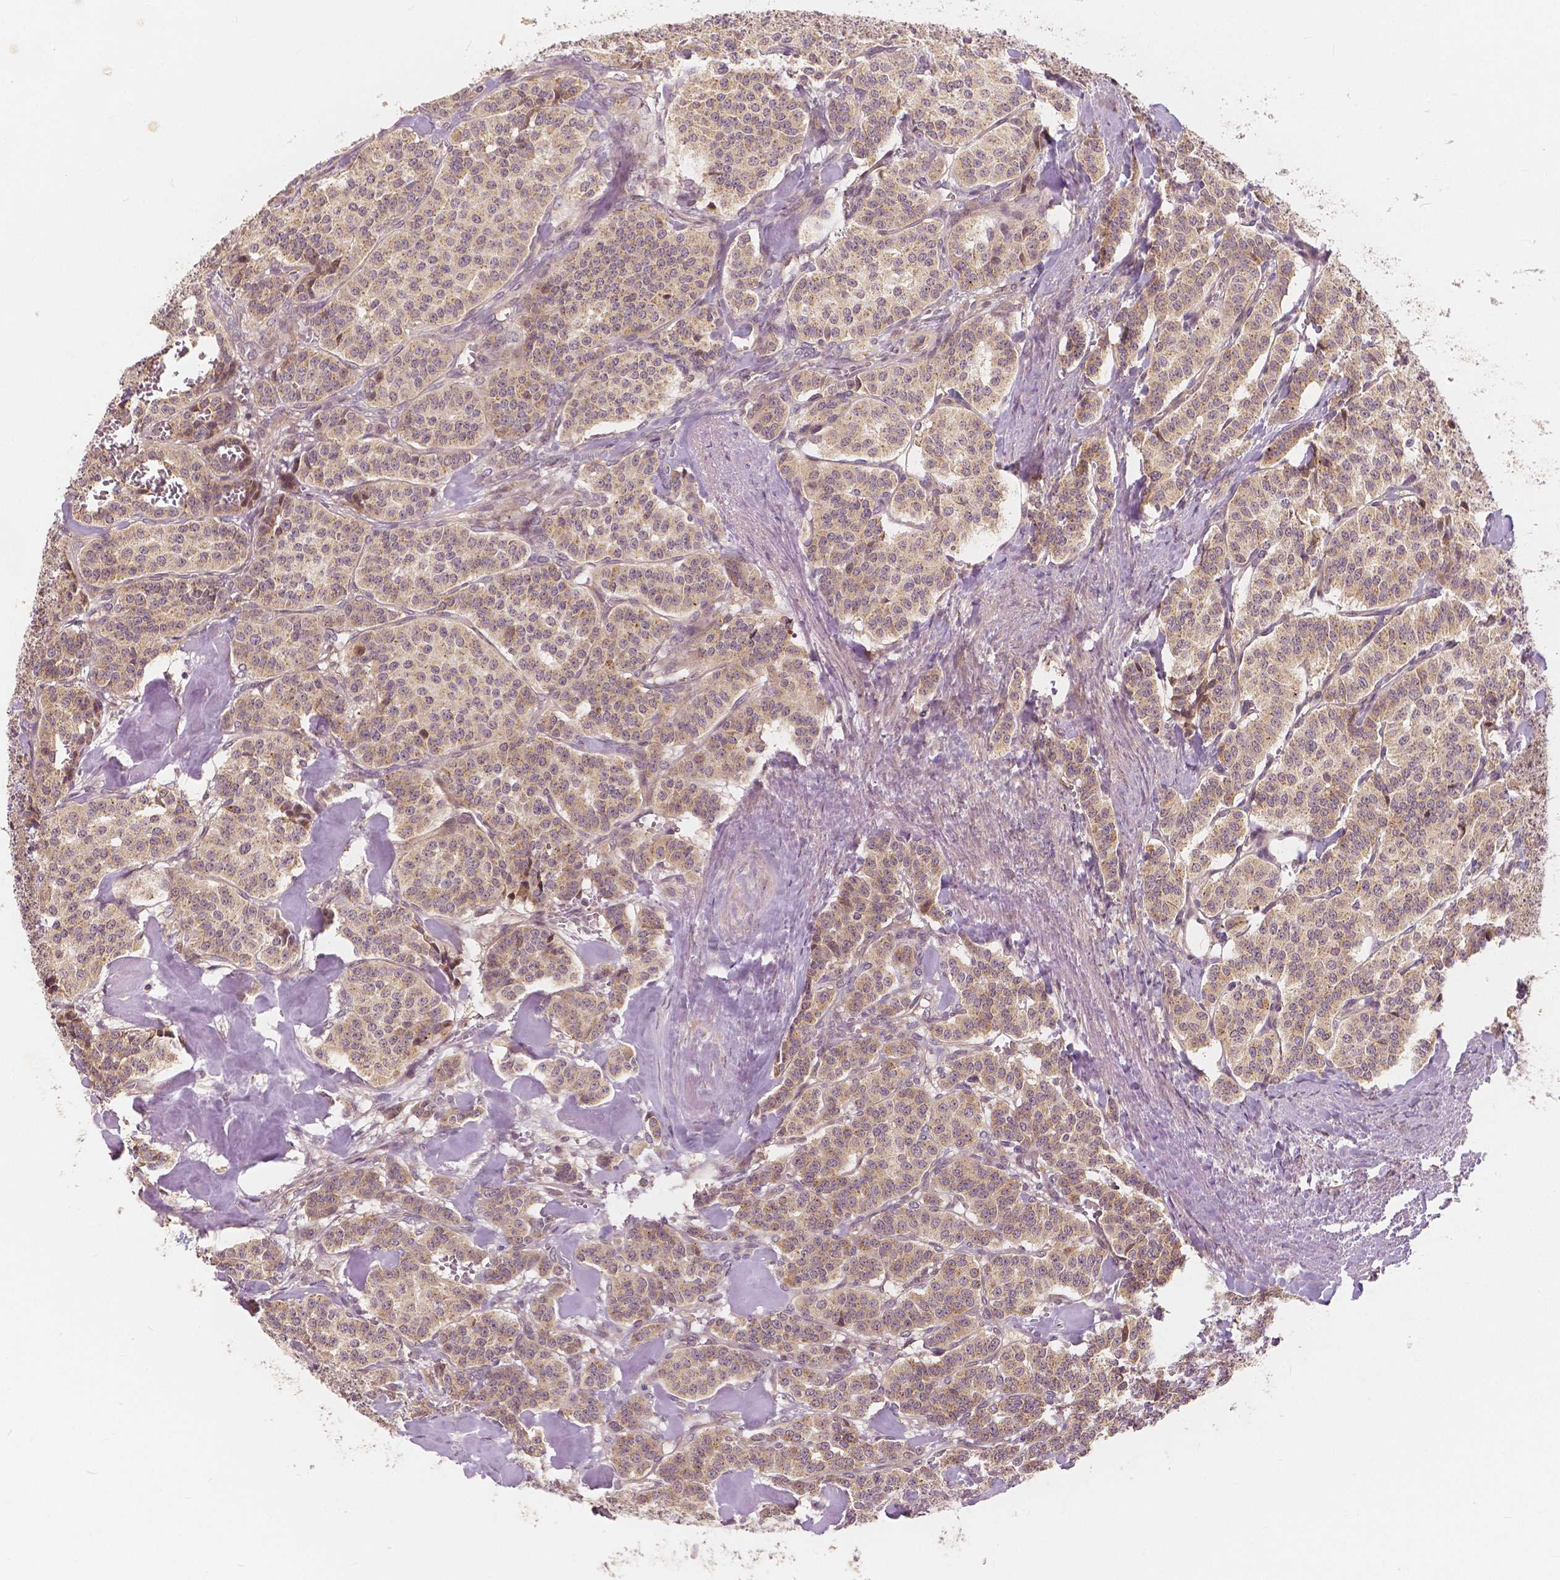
{"staining": {"intensity": "weak", "quantity": ">75%", "location": "cytoplasmic/membranous"}, "tissue": "carcinoid", "cell_type": "Tumor cells", "image_type": "cancer", "snomed": [{"axis": "morphology", "description": "Normal tissue, NOS"}, {"axis": "morphology", "description": "Carcinoid, malignant, NOS"}, {"axis": "topography", "description": "Lung"}], "caption": "Immunohistochemical staining of carcinoid reveals low levels of weak cytoplasmic/membranous expression in approximately >75% of tumor cells. (Brightfield microscopy of DAB IHC at high magnification).", "gene": "SNX12", "patient": {"sex": "female", "age": 46}}